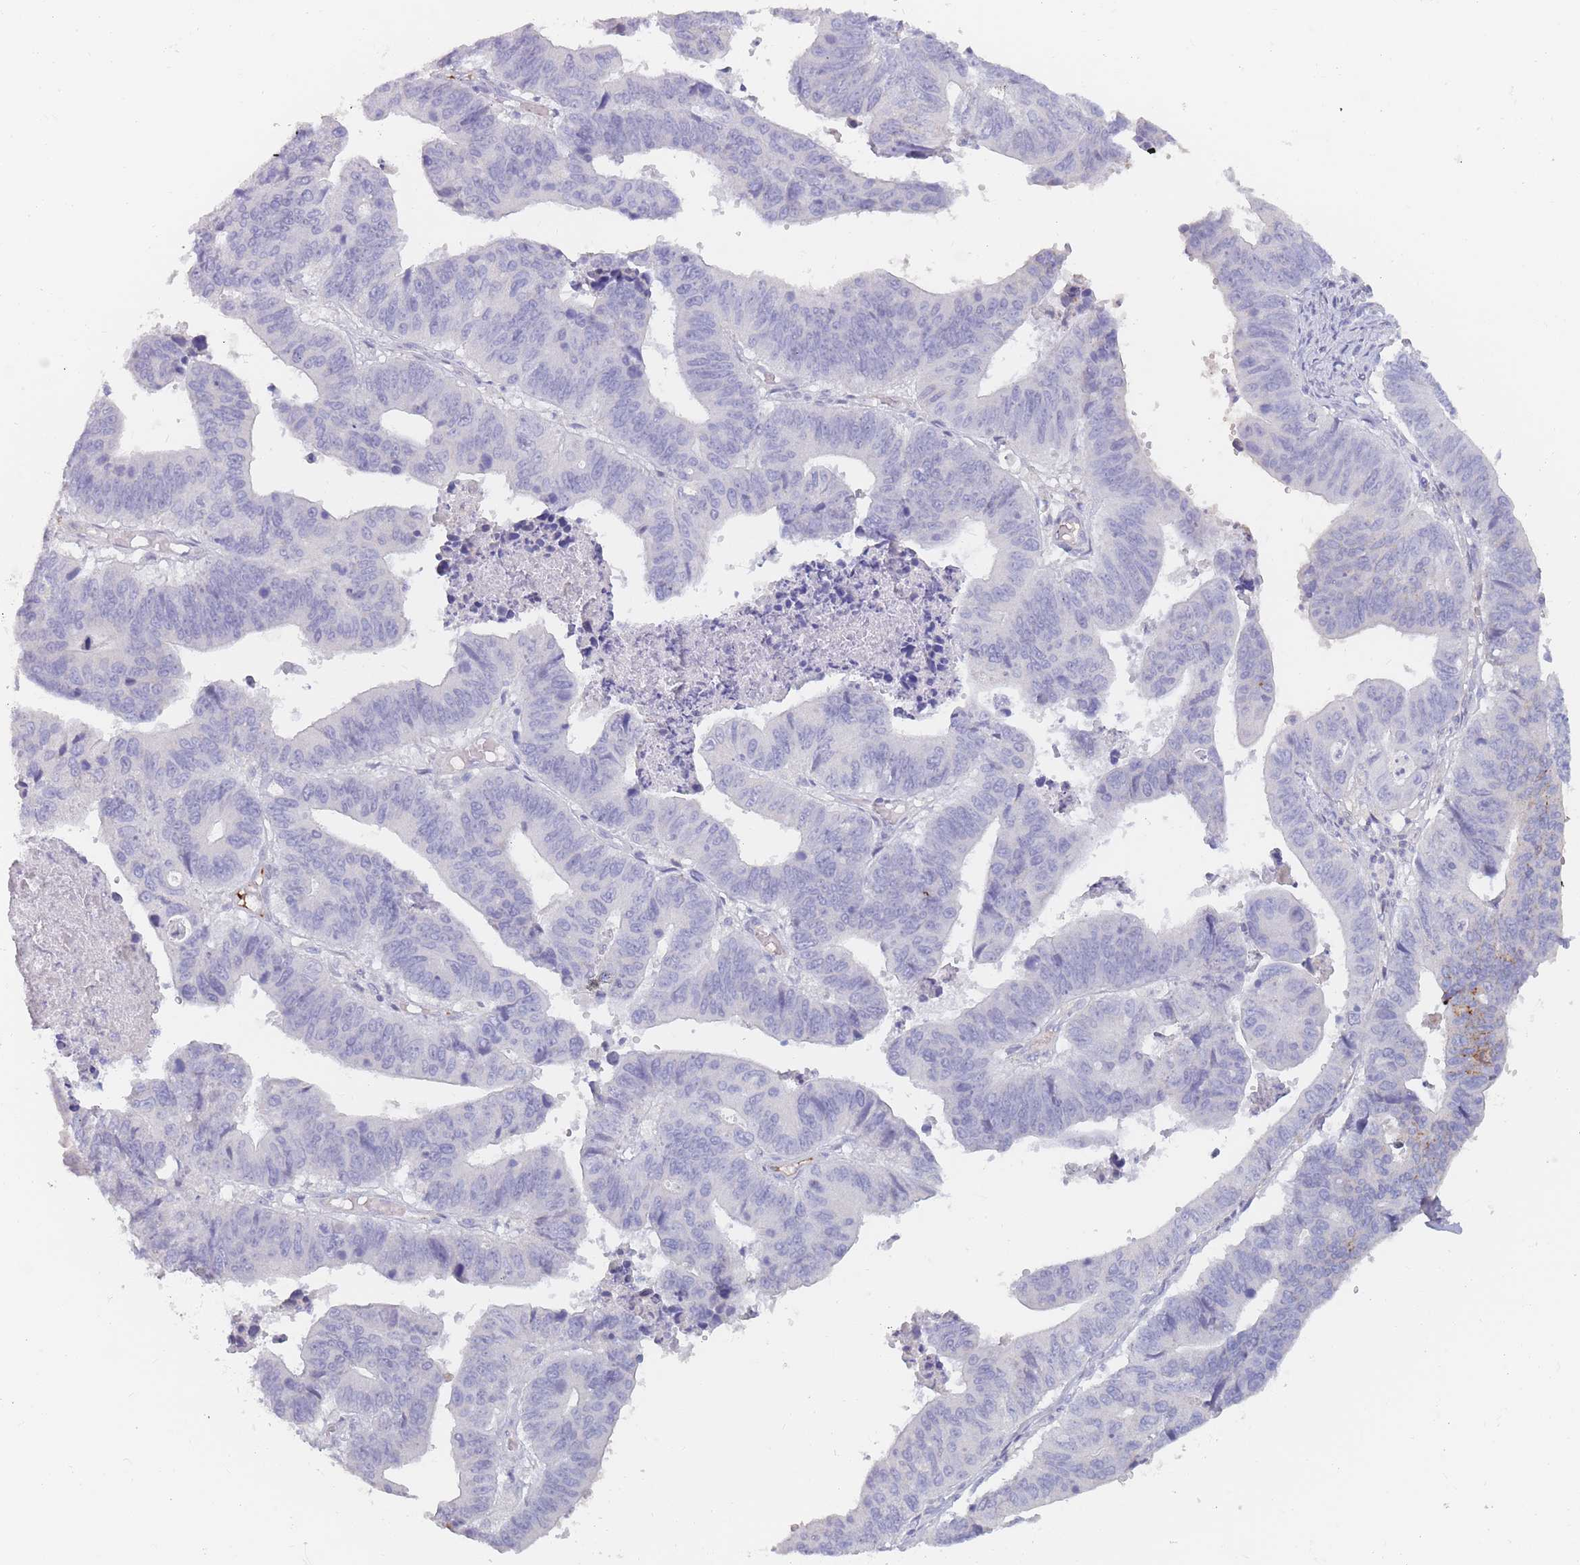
{"staining": {"intensity": "weak", "quantity": "<25%", "location": "cytoplasmic/membranous"}, "tissue": "stomach cancer", "cell_type": "Tumor cells", "image_type": "cancer", "snomed": [{"axis": "morphology", "description": "Adenocarcinoma, NOS"}, {"axis": "topography", "description": "Stomach"}], "caption": "IHC image of neoplastic tissue: human stomach adenocarcinoma stained with DAB (3,3'-diaminobenzidine) shows no significant protein staining in tumor cells.", "gene": "PRG4", "patient": {"sex": "male", "age": 59}}